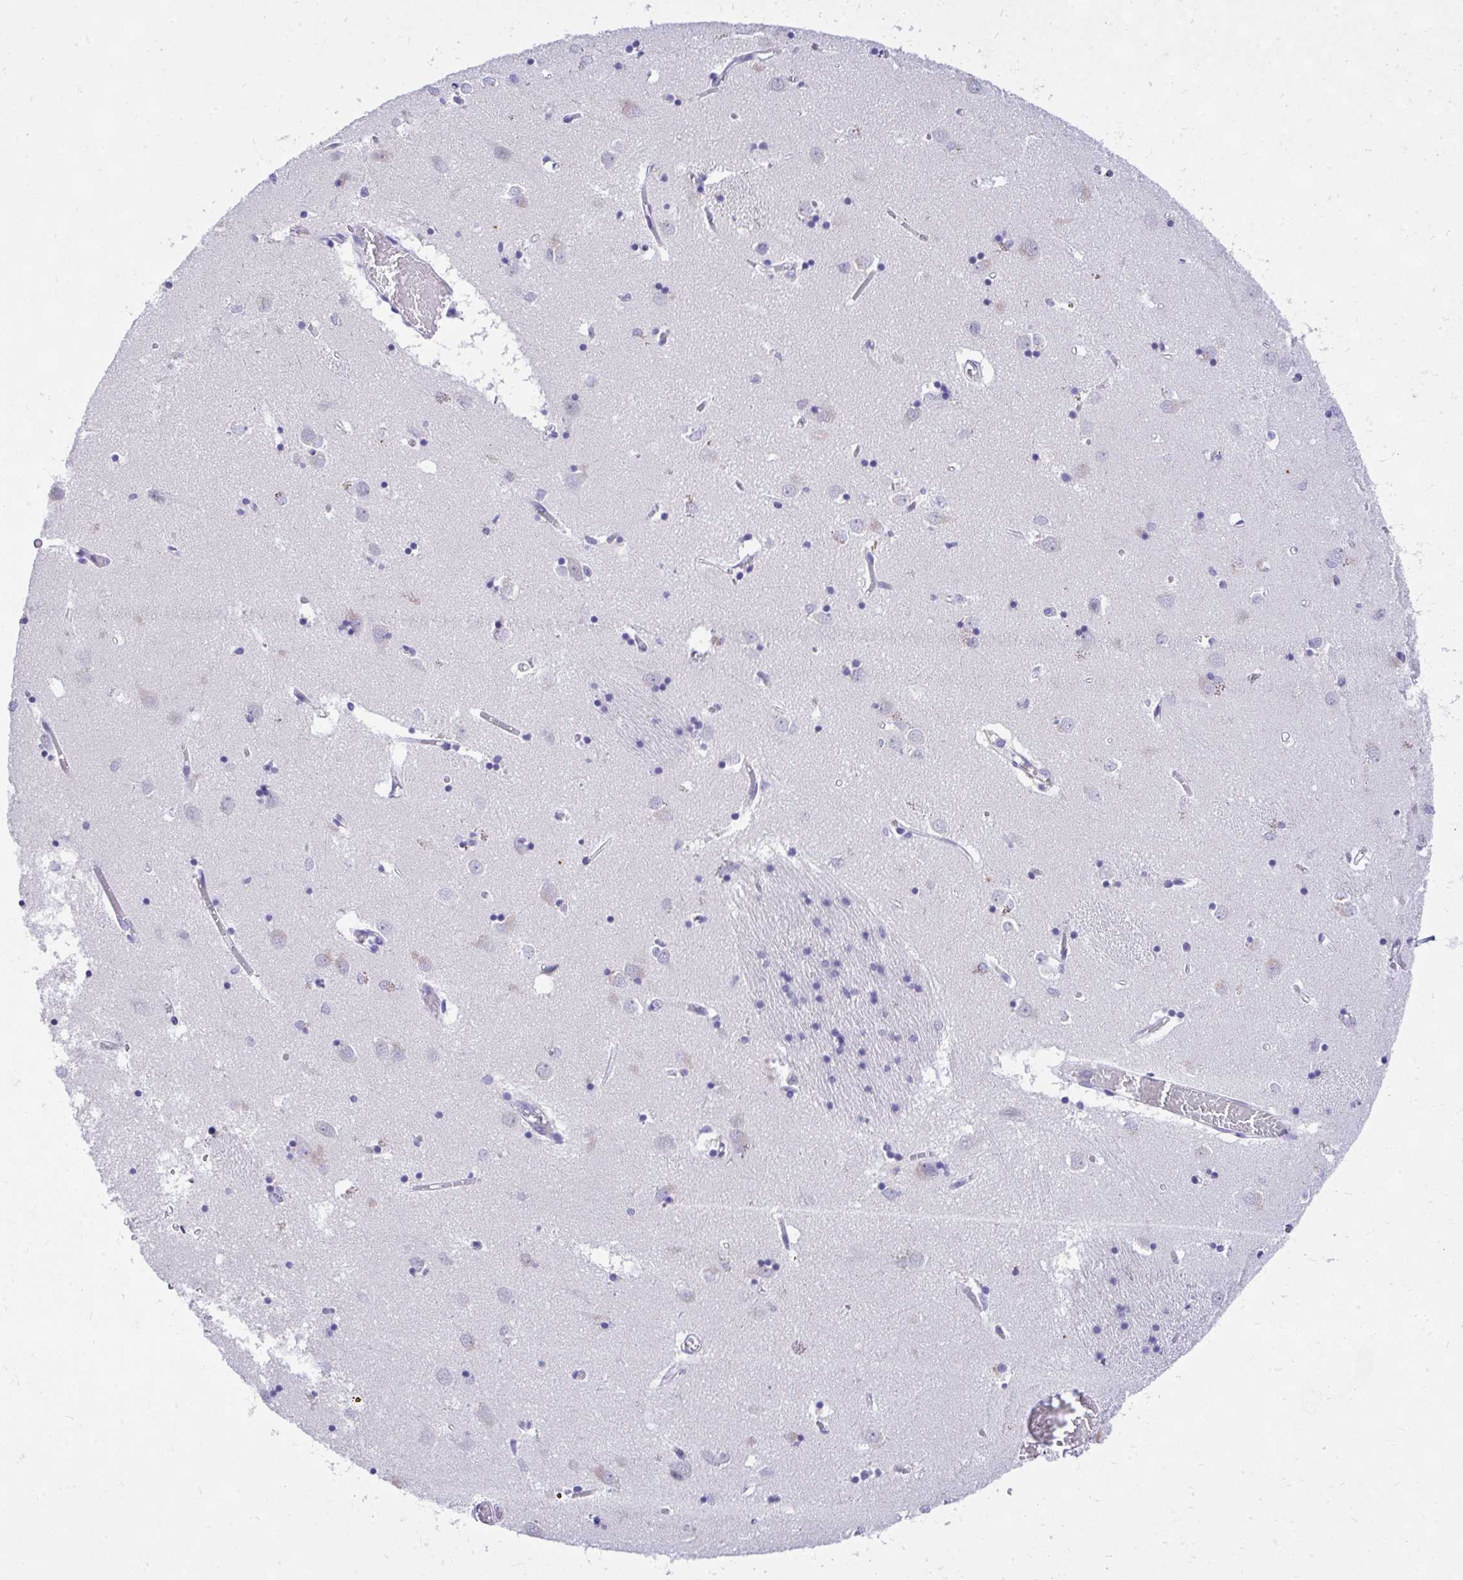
{"staining": {"intensity": "negative", "quantity": "none", "location": "none"}, "tissue": "caudate", "cell_type": "Glial cells", "image_type": "normal", "snomed": [{"axis": "morphology", "description": "Normal tissue, NOS"}, {"axis": "topography", "description": "Lateral ventricle wall"}], "caption": "High power microscopy histopathology image of an immunohistochemistry (IHC) micrograph of normal caudate, revealing no significant expression in glial cells.", "gene": "KLK1", "patient": {"sex": "male", "age": 70}}